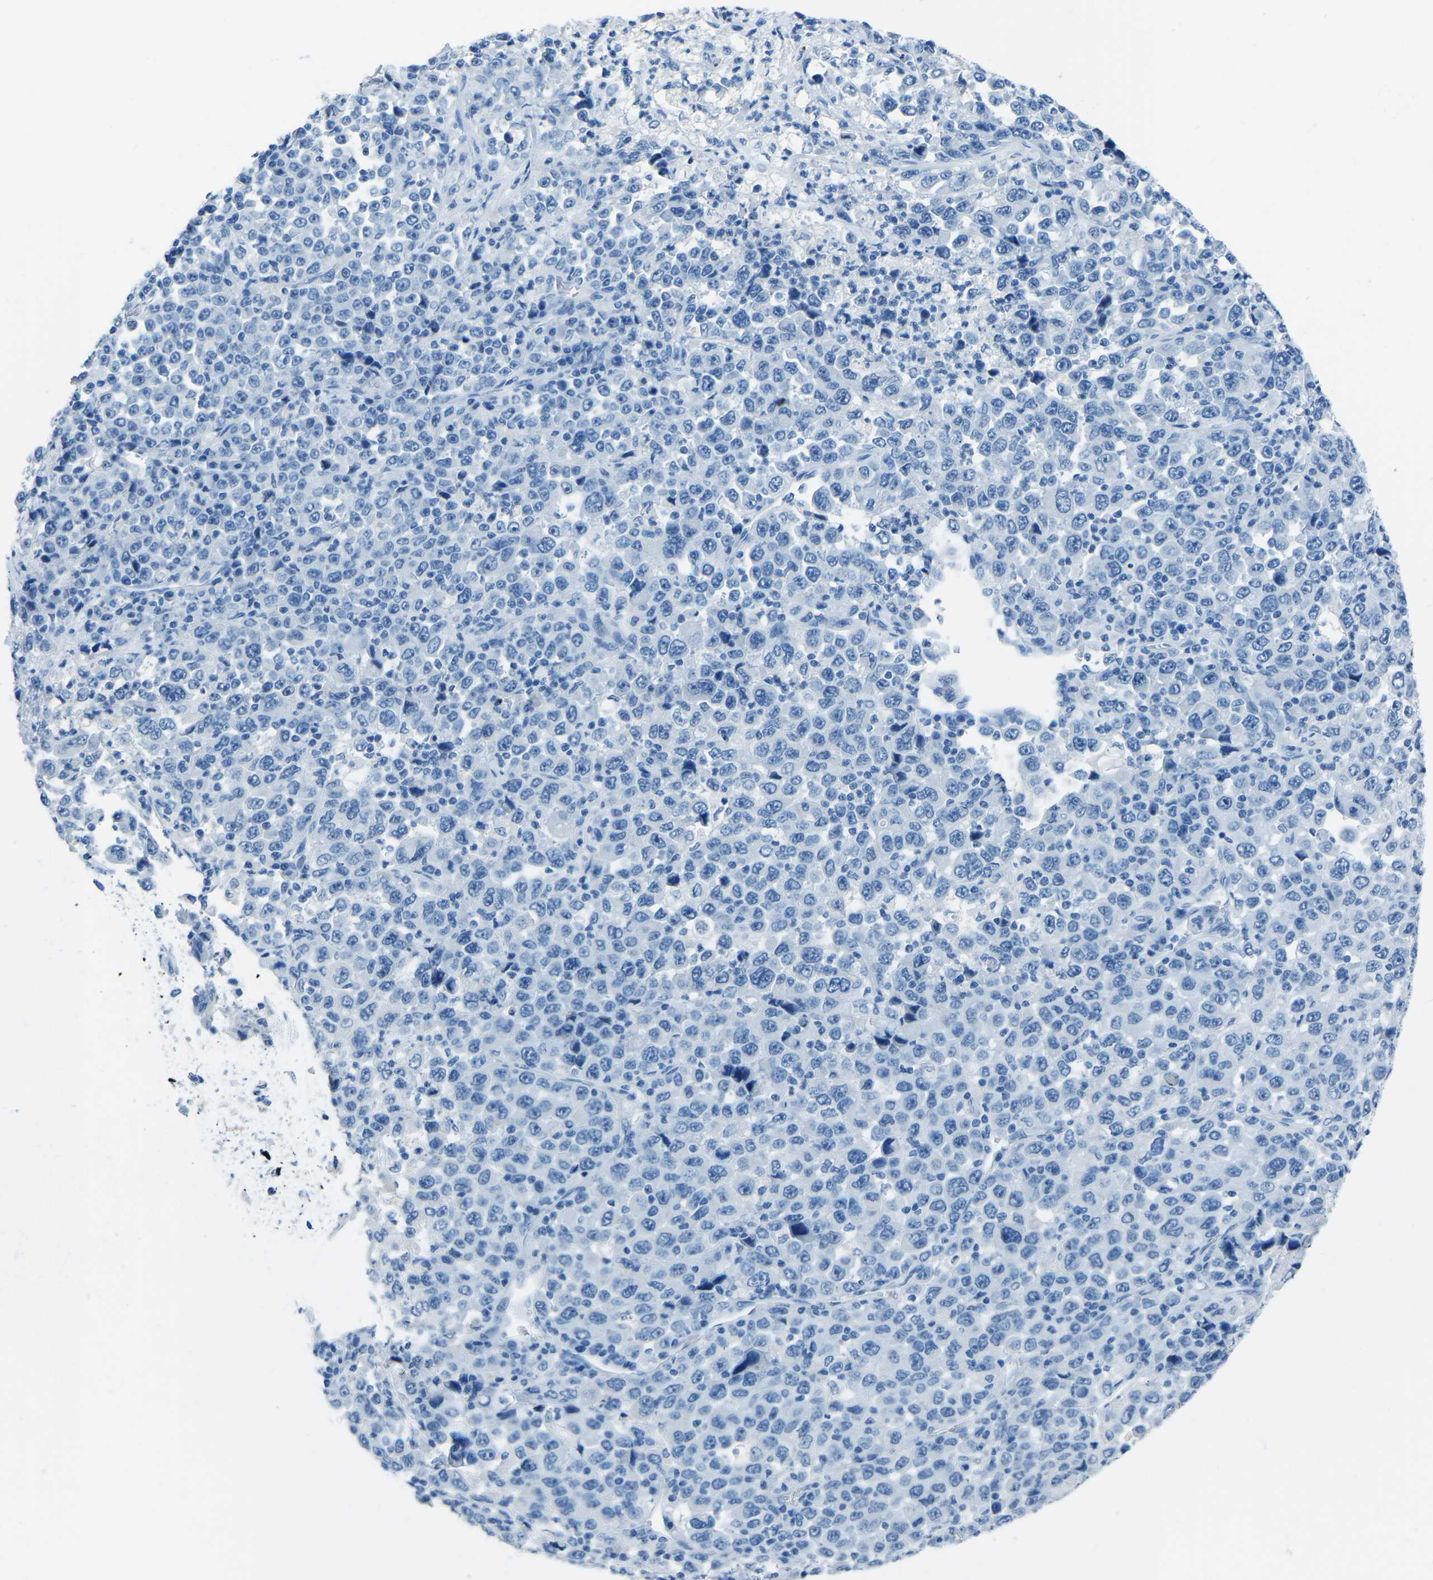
{"staining": {"intensity": "negative", "quantity": "none", "location": "none"}, "tissue": "stomach cancer", "cell_type": "Tumor cells", "image_type": "cancer", "snomed": [{"axis": "morphology", "description": "Normal tissue, NOS"}, {"axis": "morphology", "description": "Adenocarcinoma, NOS"}, {"axis": "topography", "description": "Stomach, upper"}, {"axis": "topography", "description": "Stomach"}], "caption": "Tumor cells are negative for brown protein staining in adenocarcinoma (stomach).", "gene": "MYH8", "patient": {"sex": "male", "age": 59}}